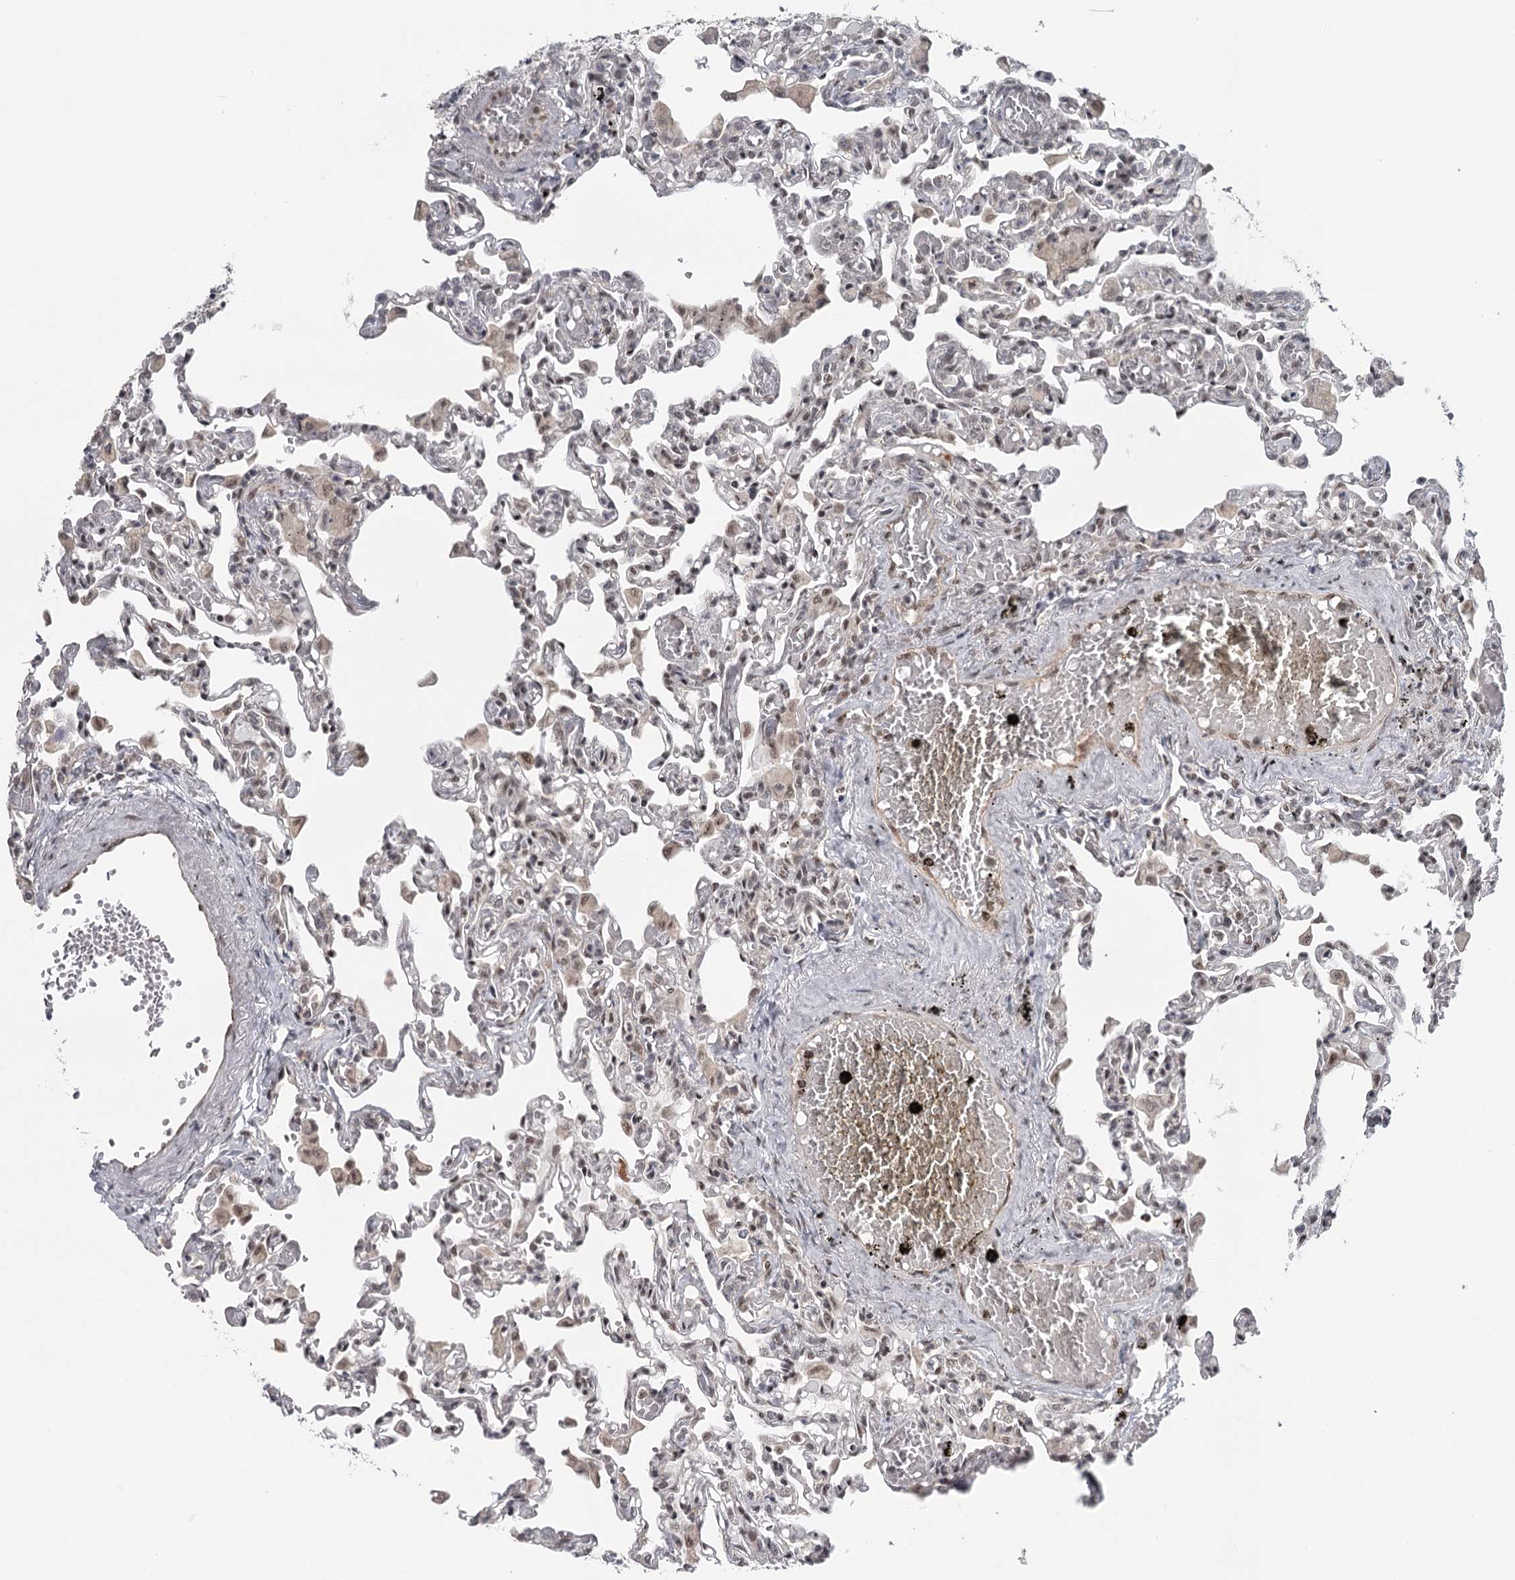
{"staining": {"intensity": "weak", "quantity": "25%-75%", "location": "nuclear"}, "tissue": "lung", "cell_type": "Alveolar cells", "image_type": "normal", "snomed": [{"axis": "morphology", "description": "Normal tissue, NOS"}, {"axis": "topography", "description": "Bronchus"}, {"axis": "topography", "description": "Lung"}], "caption": "Lung stained with a protein marker exhibits weak staining in alveolar cells.", "gene": "FAM13C", "patient": {"sex": "female", "age": 49}}